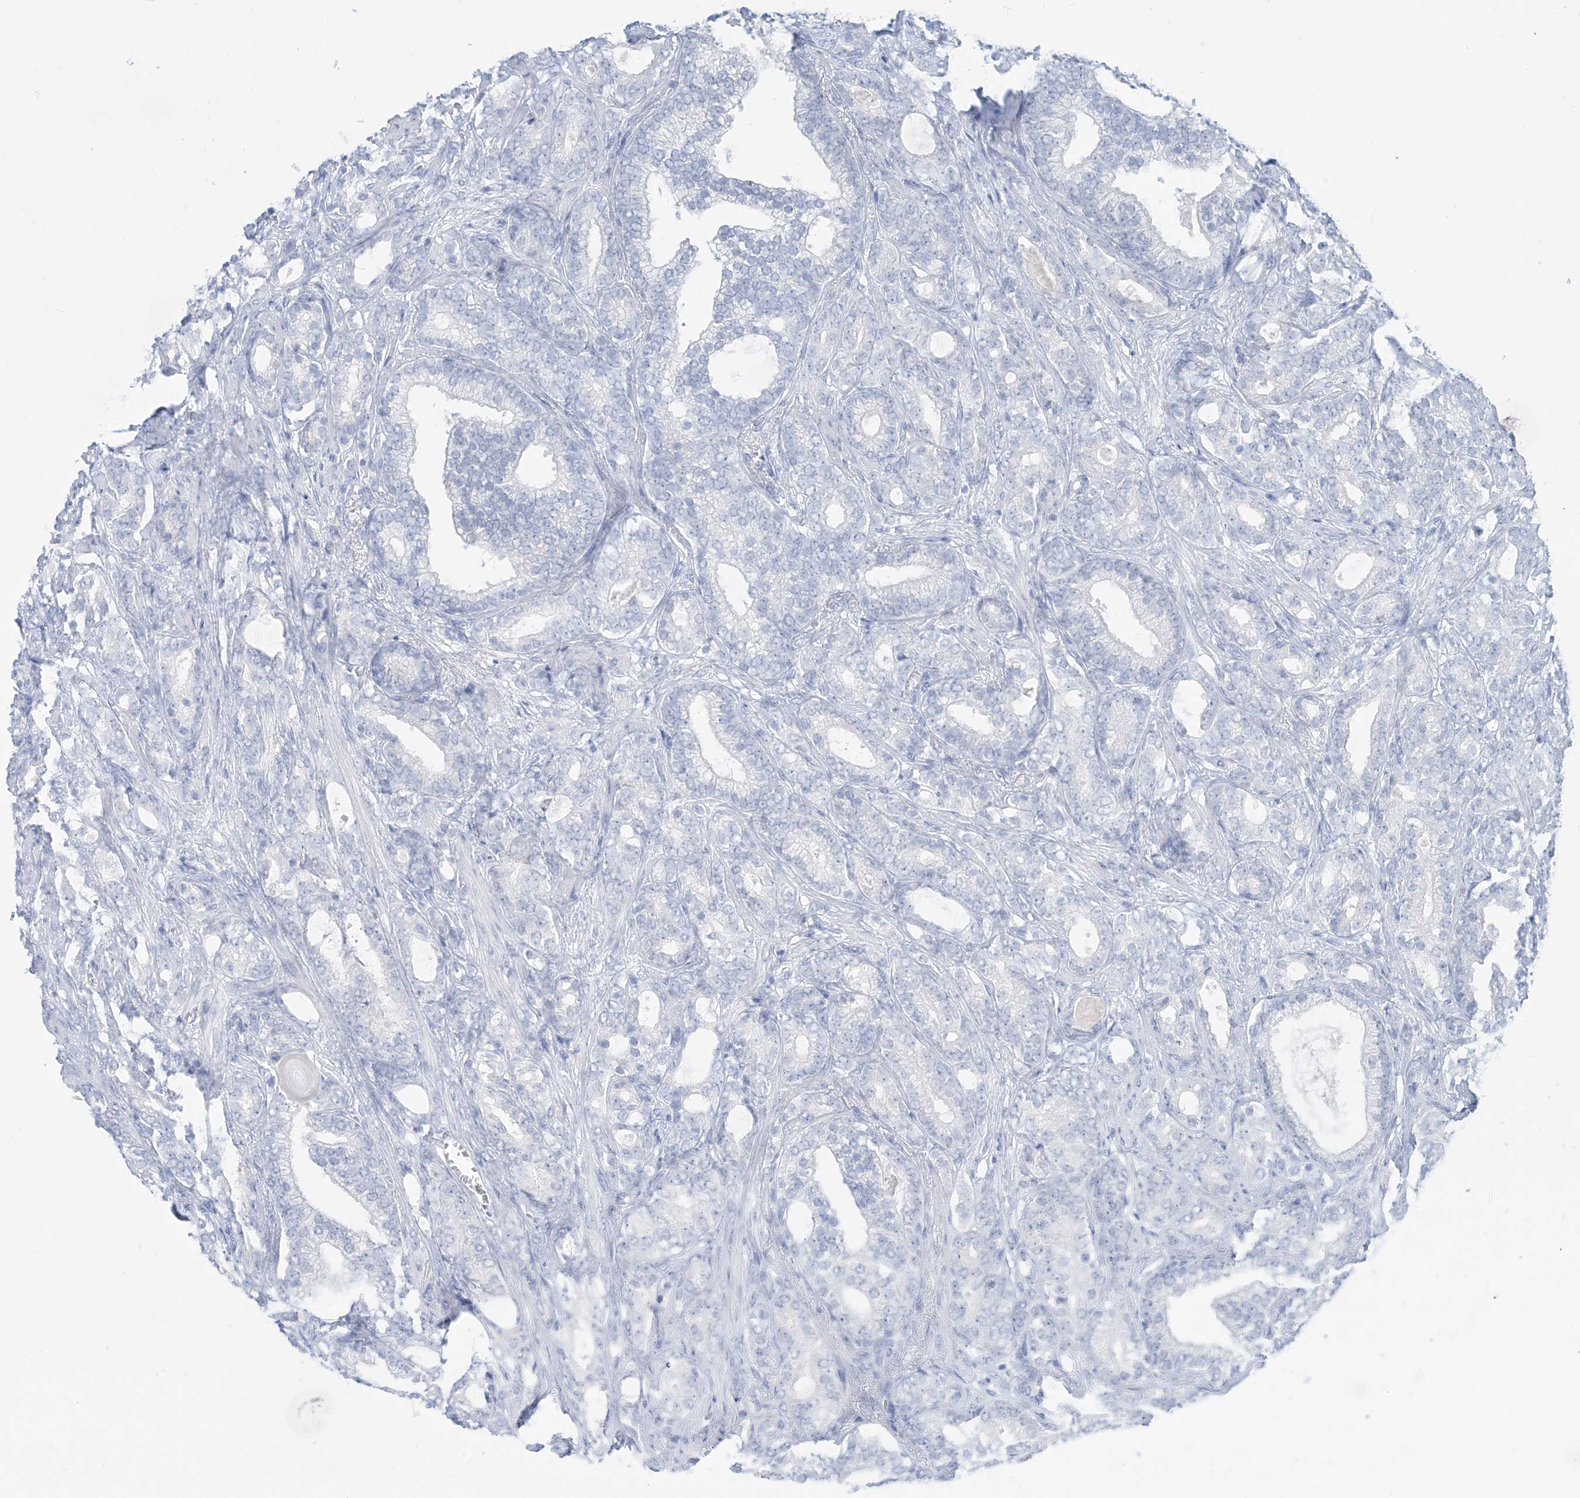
{"staining": {"intensity": "negative", "quantity": "none", "location": "none"}, "tissue": "prostate cancer", "cell_type": "Tumor cells", "image_type": "cancer", "snomed": [{"axis": "morphology", "description": "Adenocarcinoma, High grade"}, {"axis": "topography", "description": "Prostate and seminal vesicle, NOS"}], "caption": "High power microscopy photomicrograph of an immunohistochemistry micrograph of prostate cancer (high-grade adenocarcinoma), revealing no significant staining in tumor cells. (DAB (3,3'-diaminobenzidine) immunohistochemistry with hematoxylin counter stain).", "gene": "SH3YL1", "patient": {"sex": "male", "age": 67}}